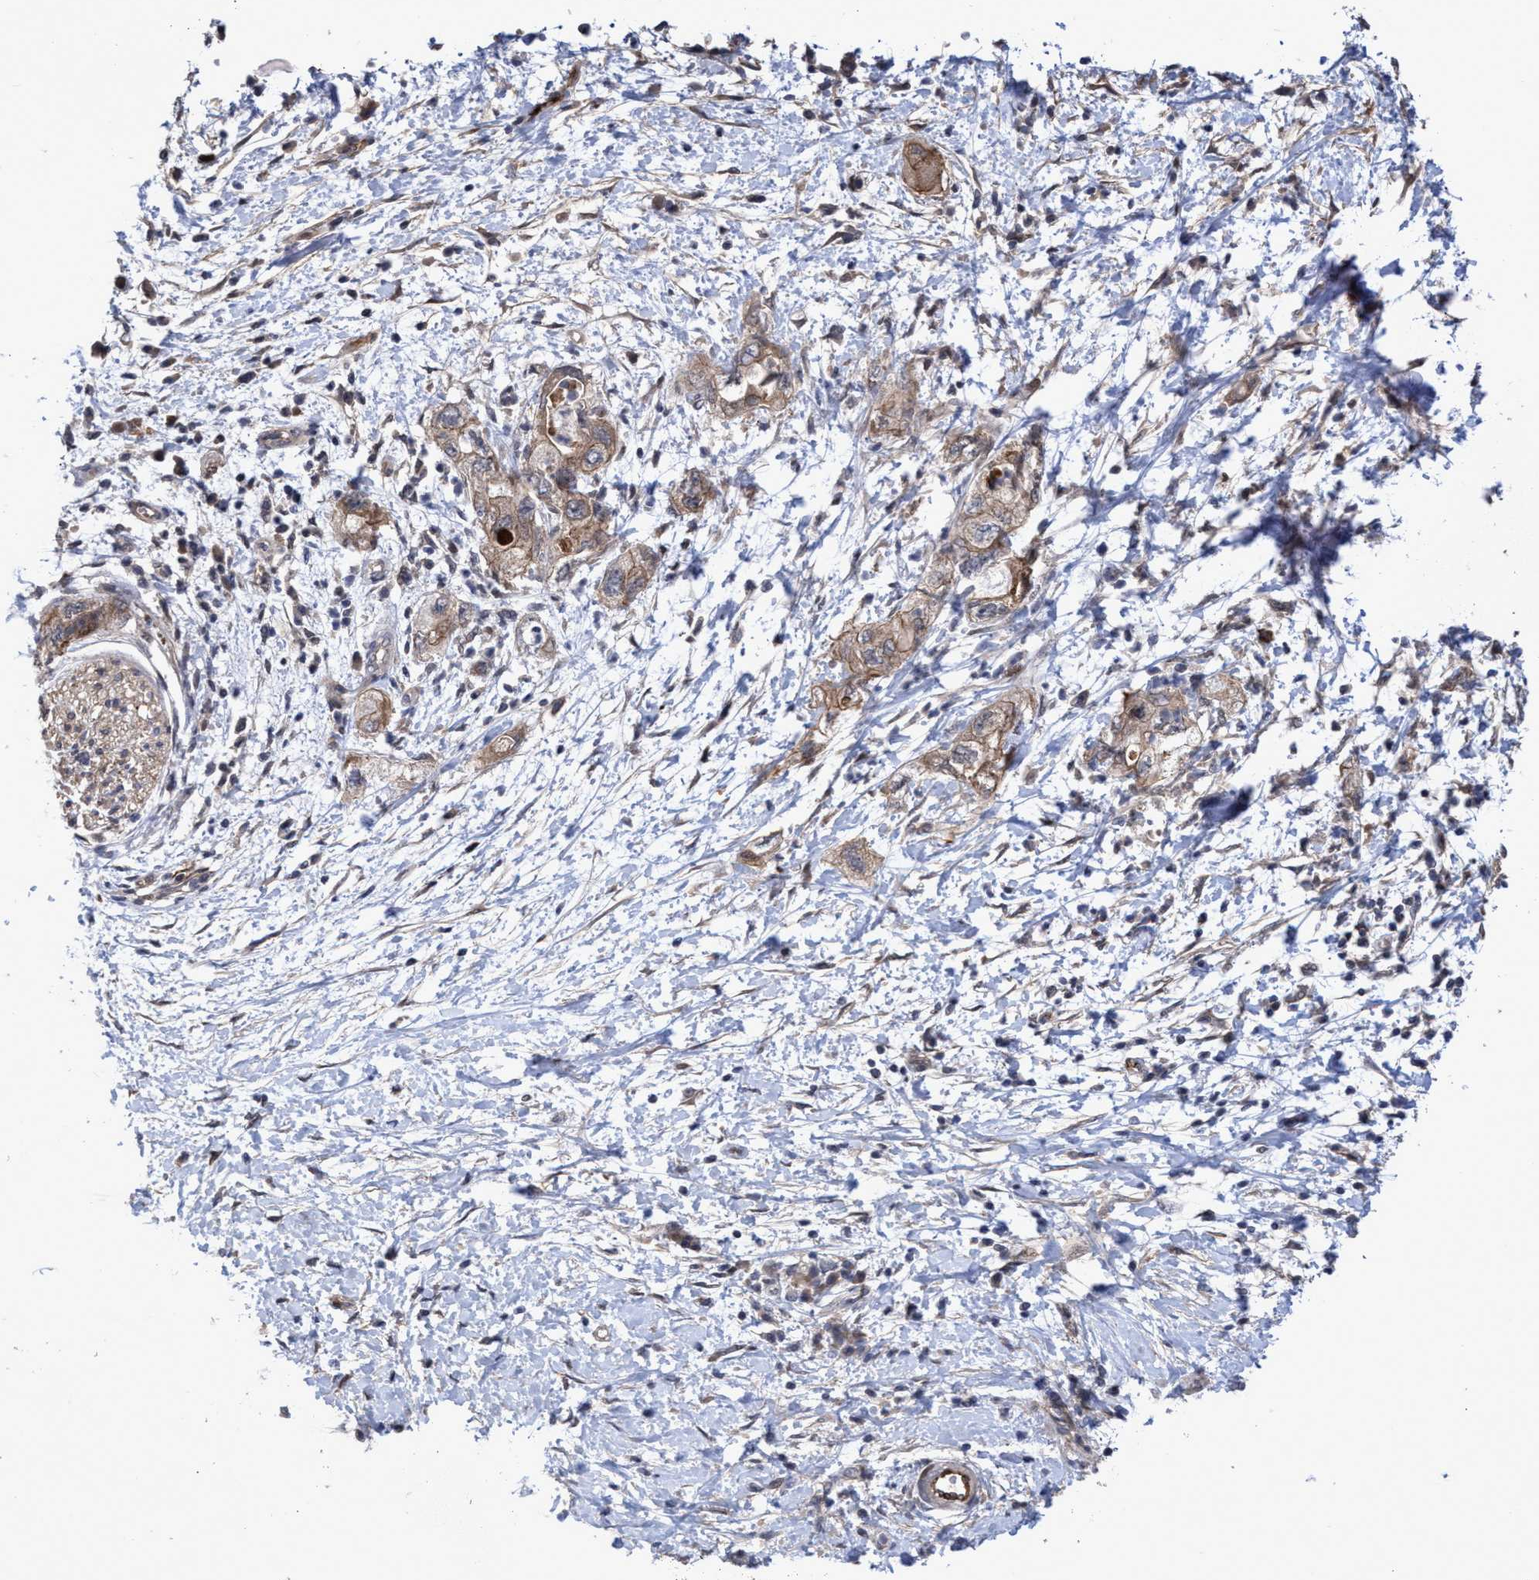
{"staining": {"intensity": "weak", "quantity": ">75%", "location": "cytoplasmic/membranous"}, "tissue": "pancreatic cancer", "cell_type": "Tumor cells", "image_type": "cancer", "snomed": [{"axis": "morphology", "description": "Adenocarcinoma, NOS"}, {"axis": "topography", "description": "Pancreas"}], "caption": "Immunohistochemical staining of pancreatic adenocarcinoma exhibits low levels of weak cytoplasmic/membranous protein expression in approximately >75% of tumor cells.", "gene": "ZNF750", "patient": {"sex": "female", "age": 73}}